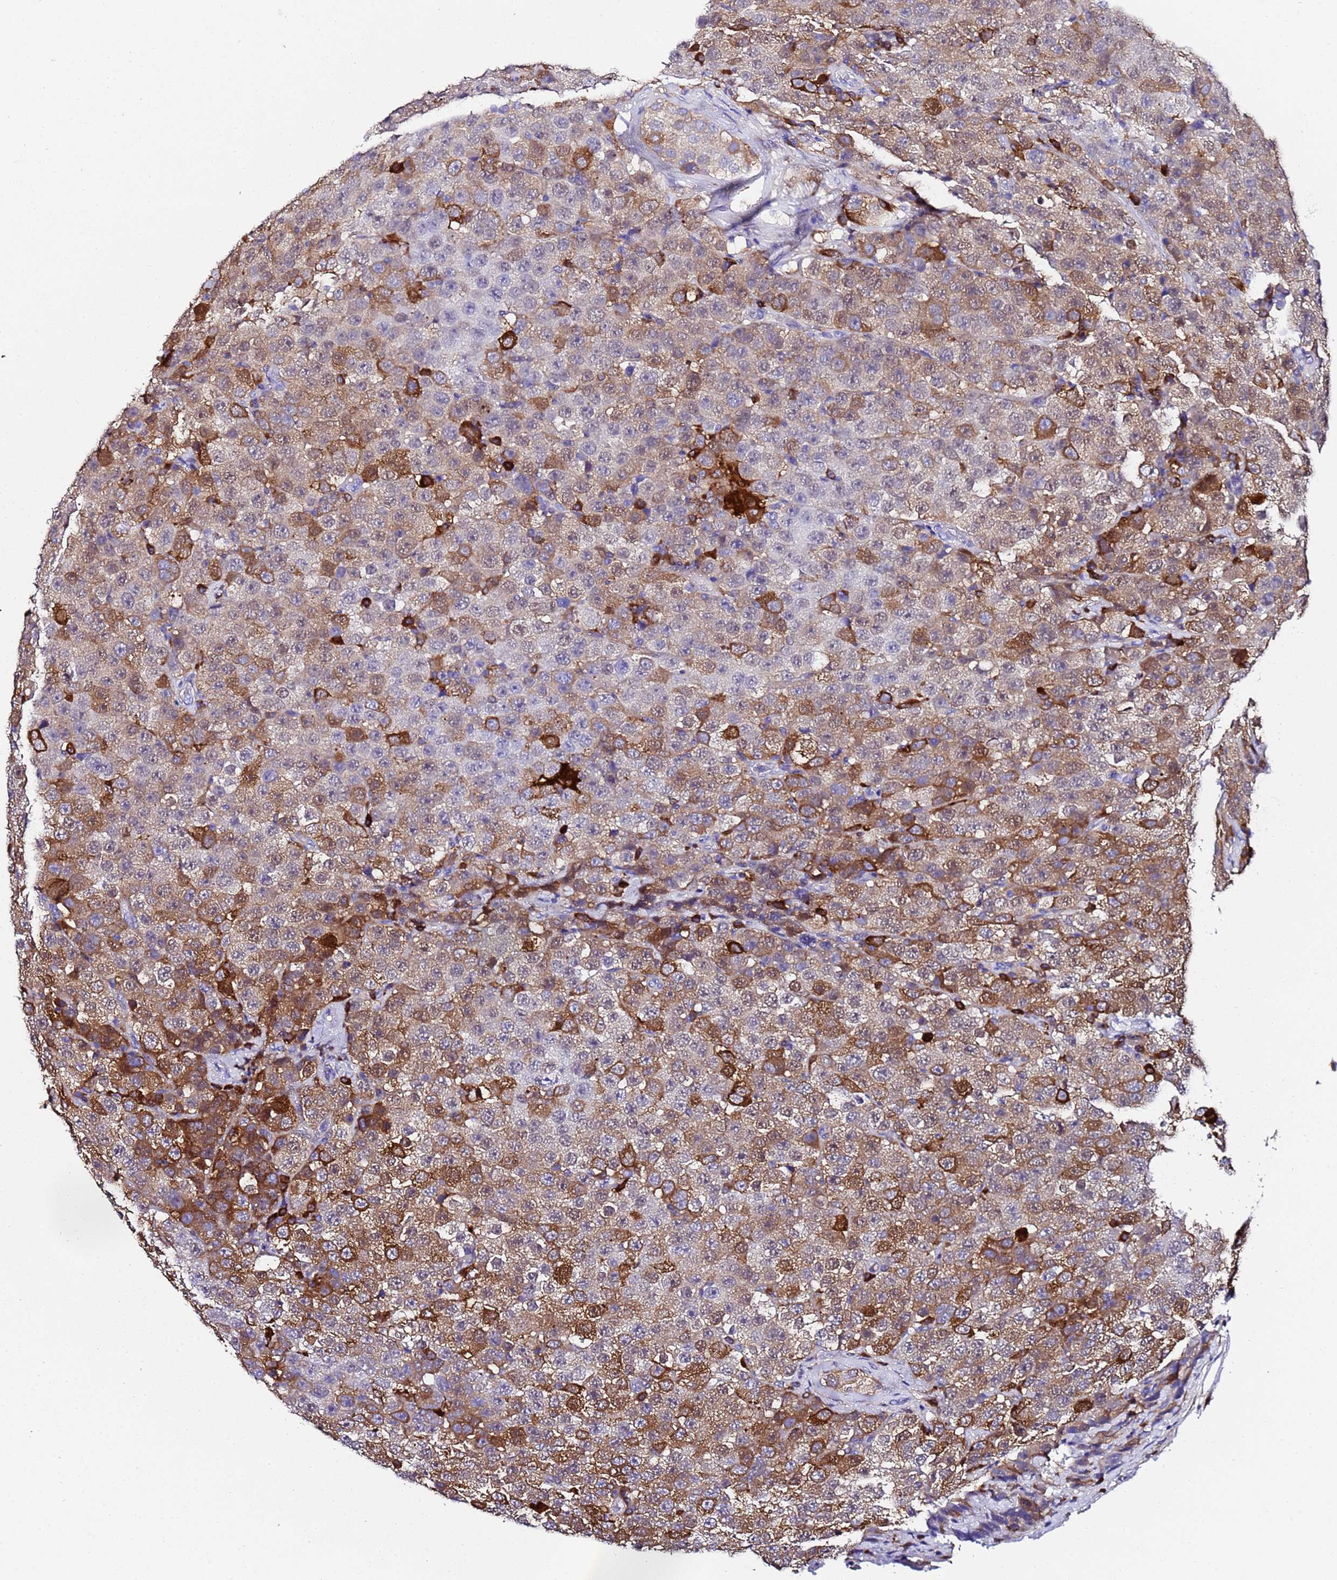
{"staining": {"intensity": "moderate", "quantity": "25%-75%", "location": "cytoplasmic/membranous"}, "tissue": "testis cancer", "cell_type": "Tumor cells", "image_type": "cancer", "snomed": [{"axis": "morphology", "description": "Seminoma, NOS"}, {"axis": "topography", "description": "Testis"}], "caption": "Testis cancer (seminoma) stained with a brown dye reveals moderate cytoplasmic/membranous positive expression in approximately 25%-75% of tumor cells.", "gene": "FTL", "patient": {"sex": "male", "age": 28}}